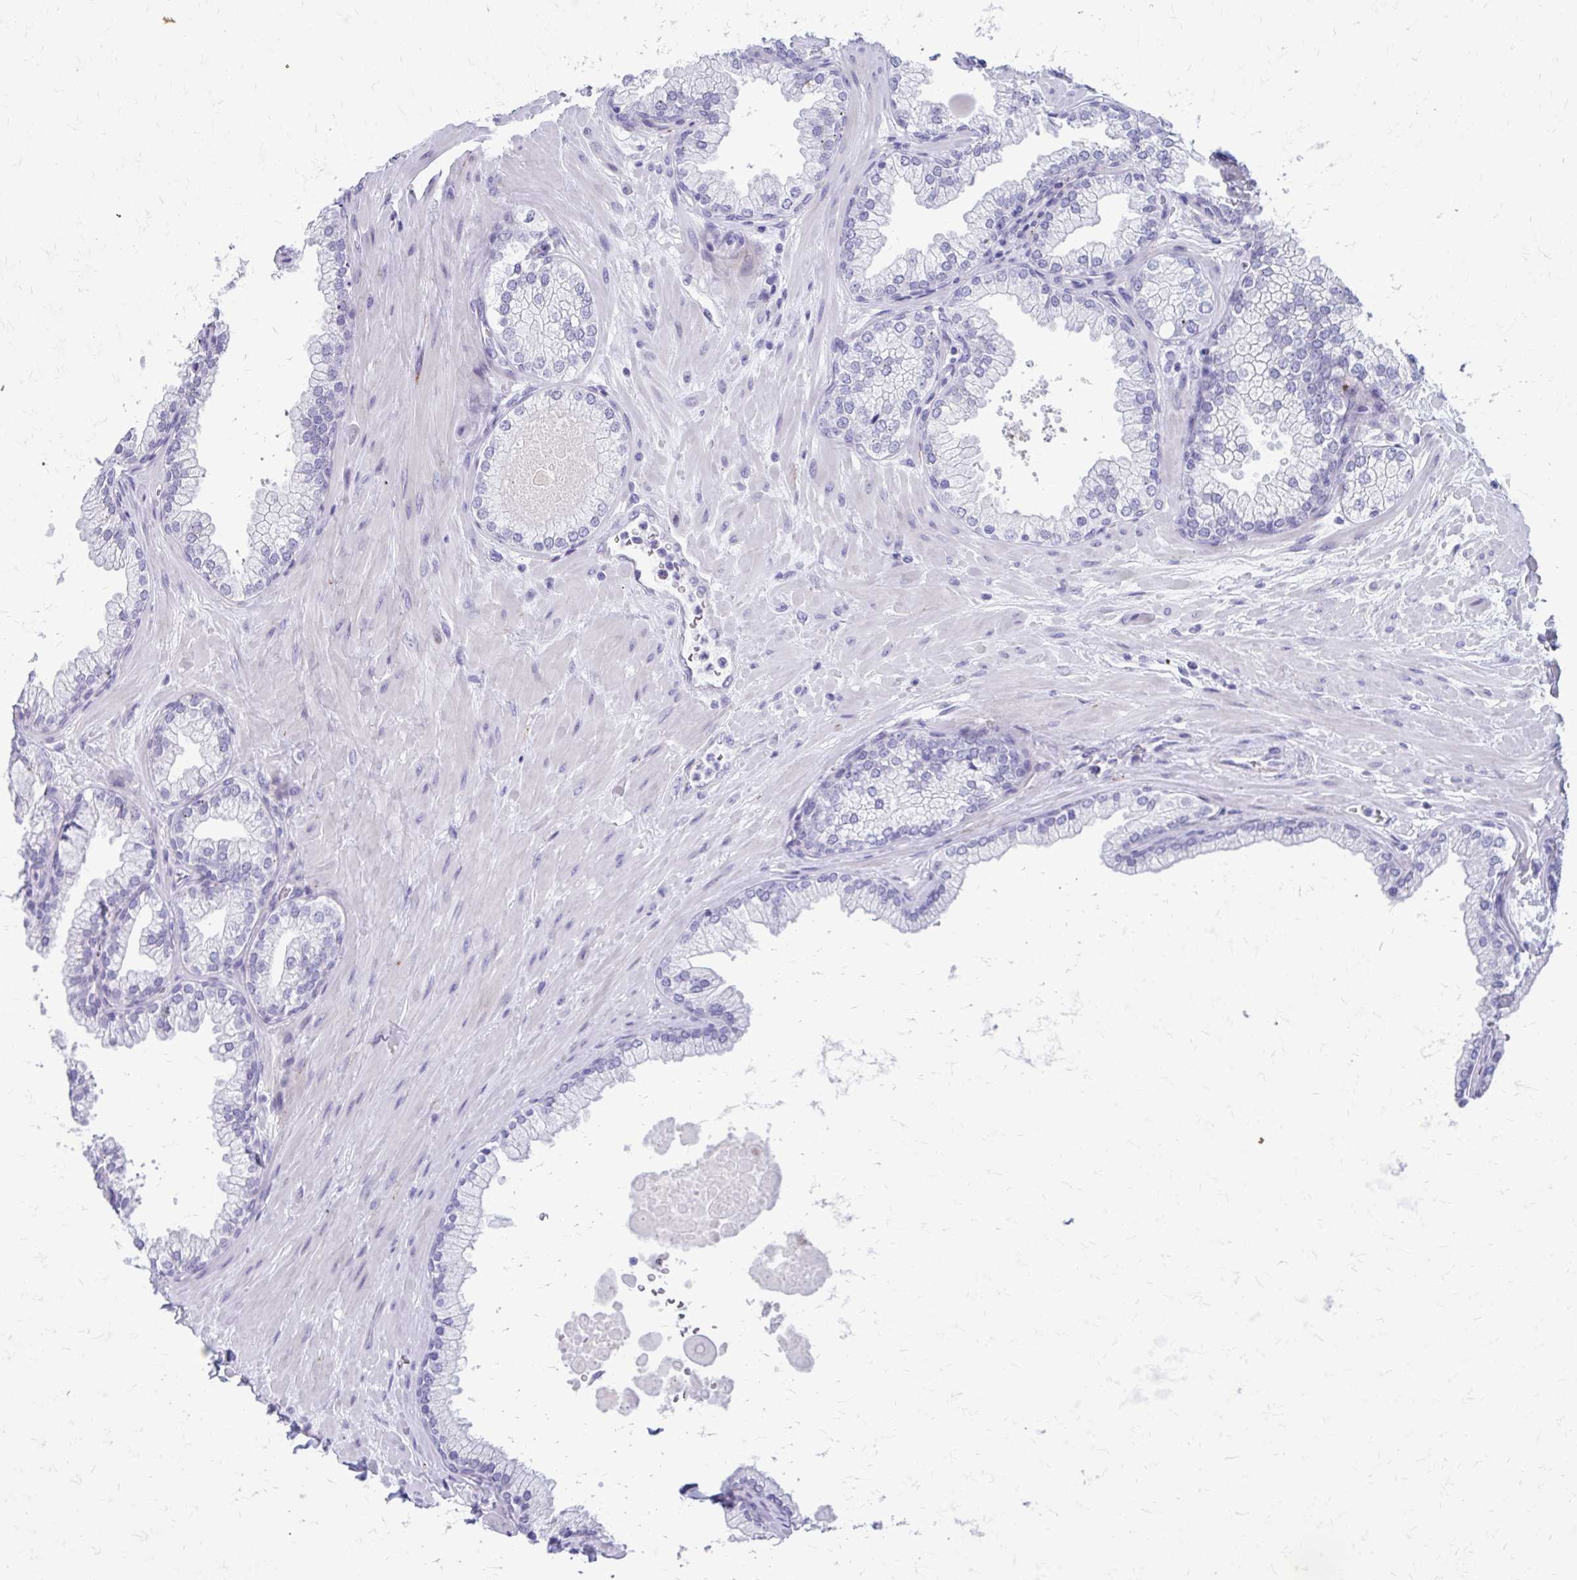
{"staining": {"intensity": "negative", "quantity": "none", "location": "none"}, "tissue": "prostate", "cell_type": "Glandular cells", "image_type": "normal", "snomed": [{"axis": "morphology", "description": "Normal tissue, NOS"}, {"axis": "topography", "description": "Prostate"}, {"axis": "topography", "description": "Peripheral nerve tissue"}], "caption": "Immunohistochemistry (IHC) micrograph of normal prostate stained for a protein (brown), which demonstrates no staining in glandular cells. (Brightfield microscopy of DAB (3,3'-diaminobenzidine) immunohistochemistry (IHC) at high magnification).", "gene": "LCN15", "patient": {"sex": "male", "age": 61}}